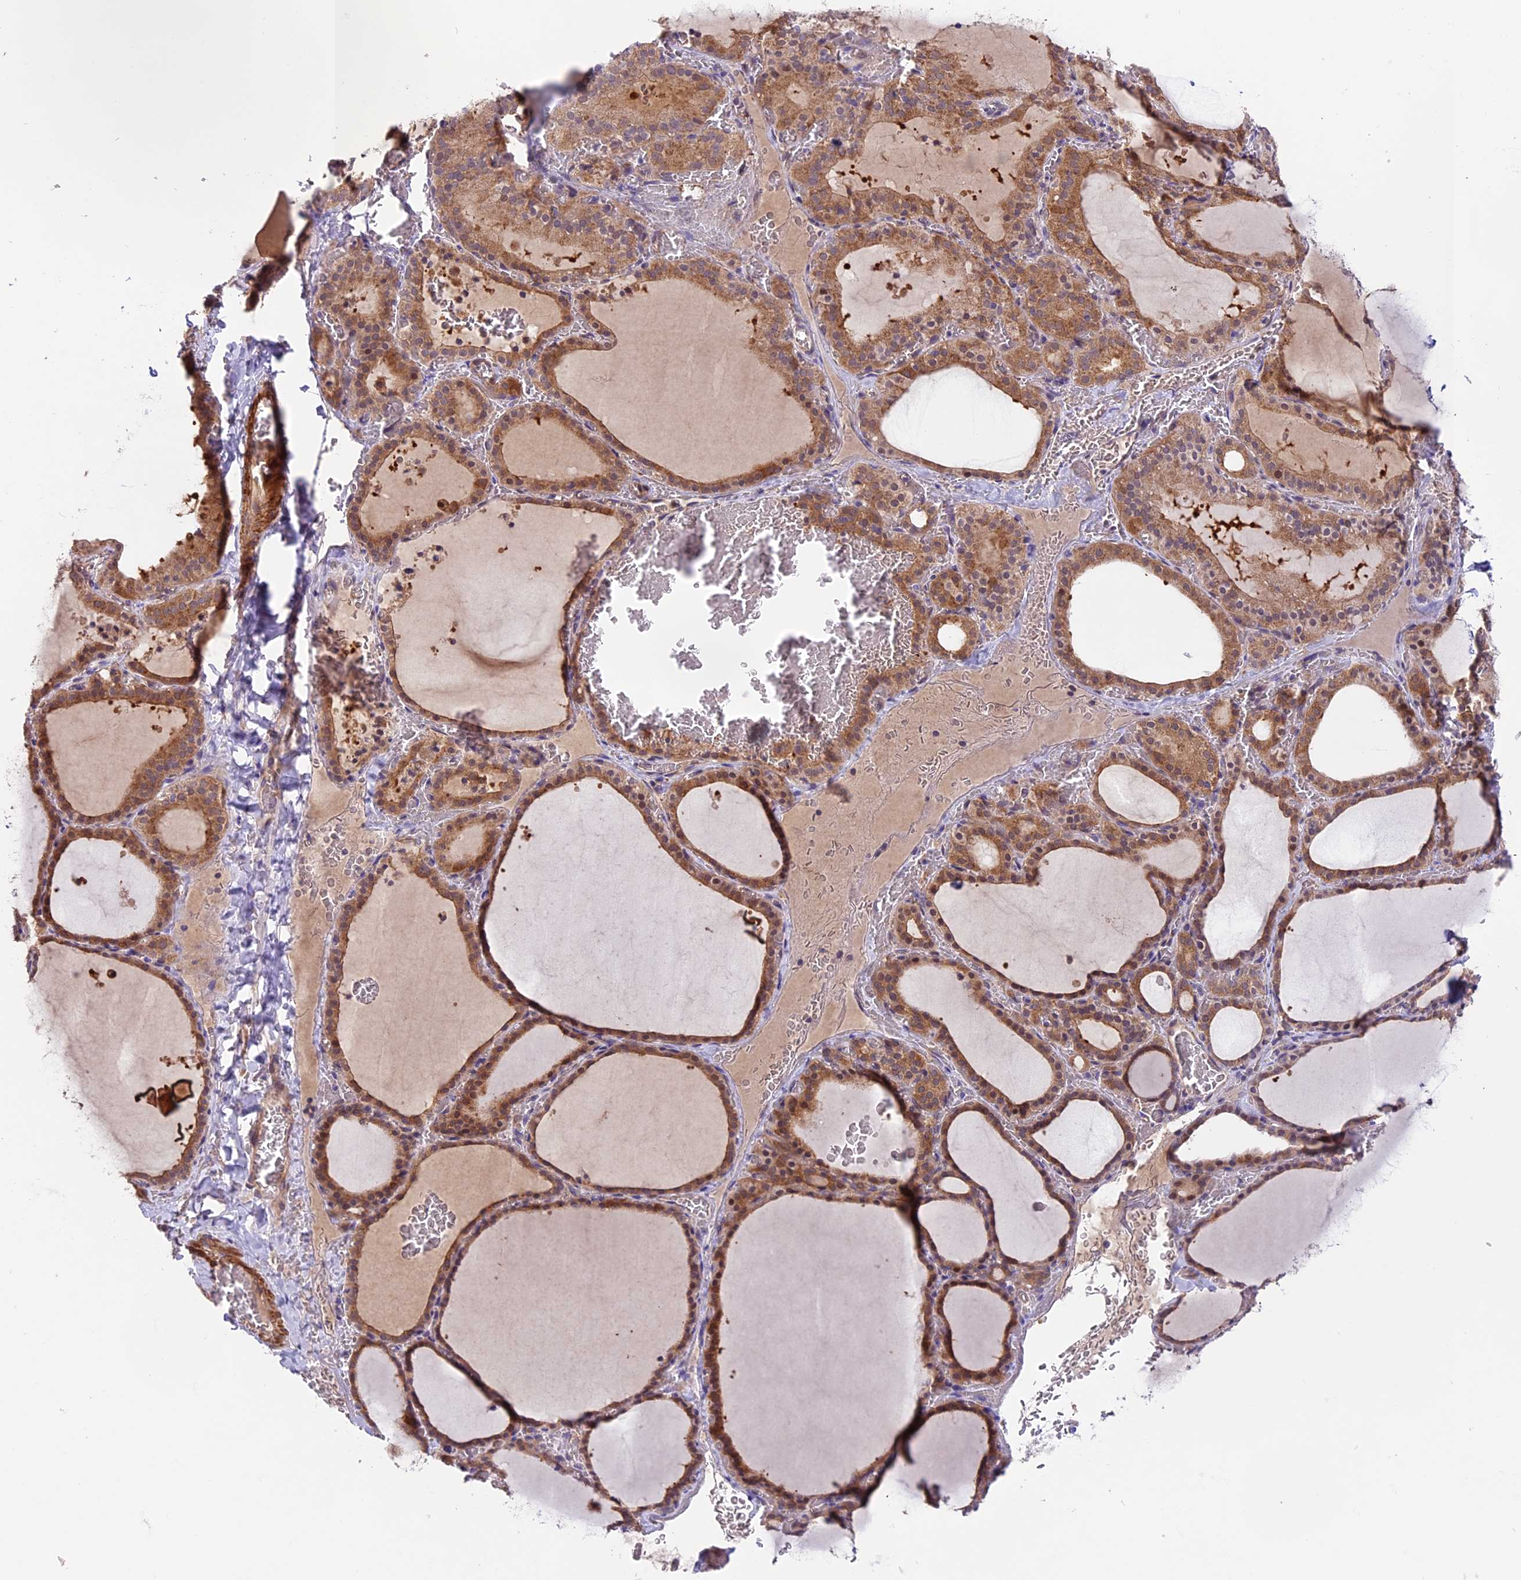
{"staining": {"intensity": "moderate", "quantity": ">75%", "location": "cytoplasmic/membranous"}, "tissue": "thyroid gland", "cell_type": "Glandular cells", "image_type": "normal", "snomed": [{"axis": "morphology", "description": "Normal tissue, NOS"}, {"axis": "topography", "description": "Thyroid gland"}], "caption": "High-magnification brightfield microscopy of benign thyroid gland stained with DAB (brown) and counterstained with hematoxylin (blue). glandular cells exhibit moderate cytoplasmic/membranous positivity is identified in approximately>75% of cells.", "gene": "COG8", "patient": {"sex": "female", "age": 39}}